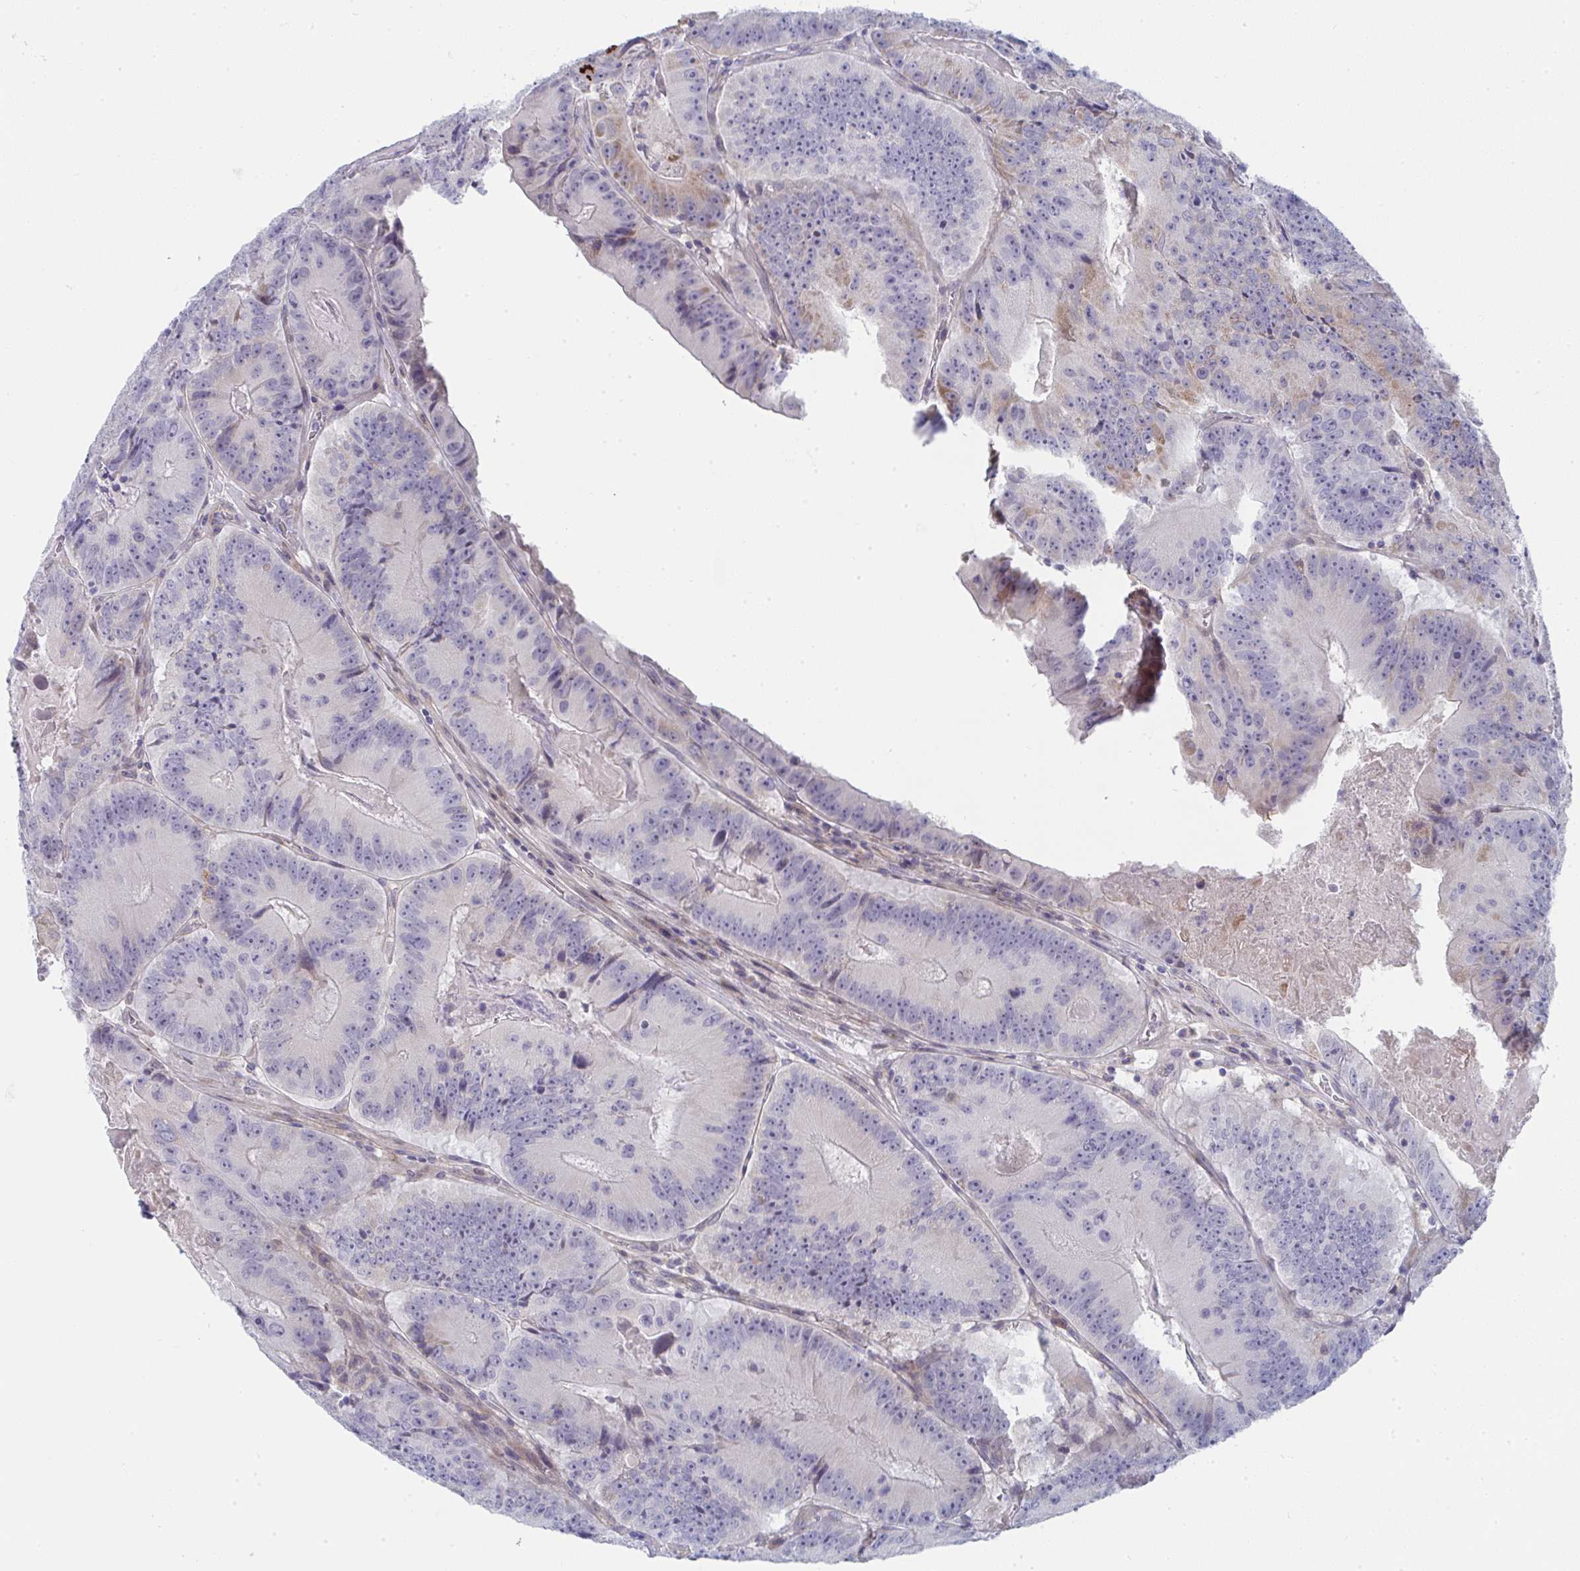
{"staining": {"intensity": "negative", "quantity": "none", "location": "none"}, "tissue": "colorectal cancer", "cell_type": "Tumor cells", "image_type": "cancer", "snomed": [{"axis": "morphology", "description": "Adenocarcinoma, NOS"}, {"axis": "topography", "description": "Colon"}], "caption": "Colorectal adenocarcinoma stained for a protein using immunohistochemistry (IHC) shows no staining tumor cells.", "gene": "VWDE", "patient": {"sex": "female", "age": 86}}